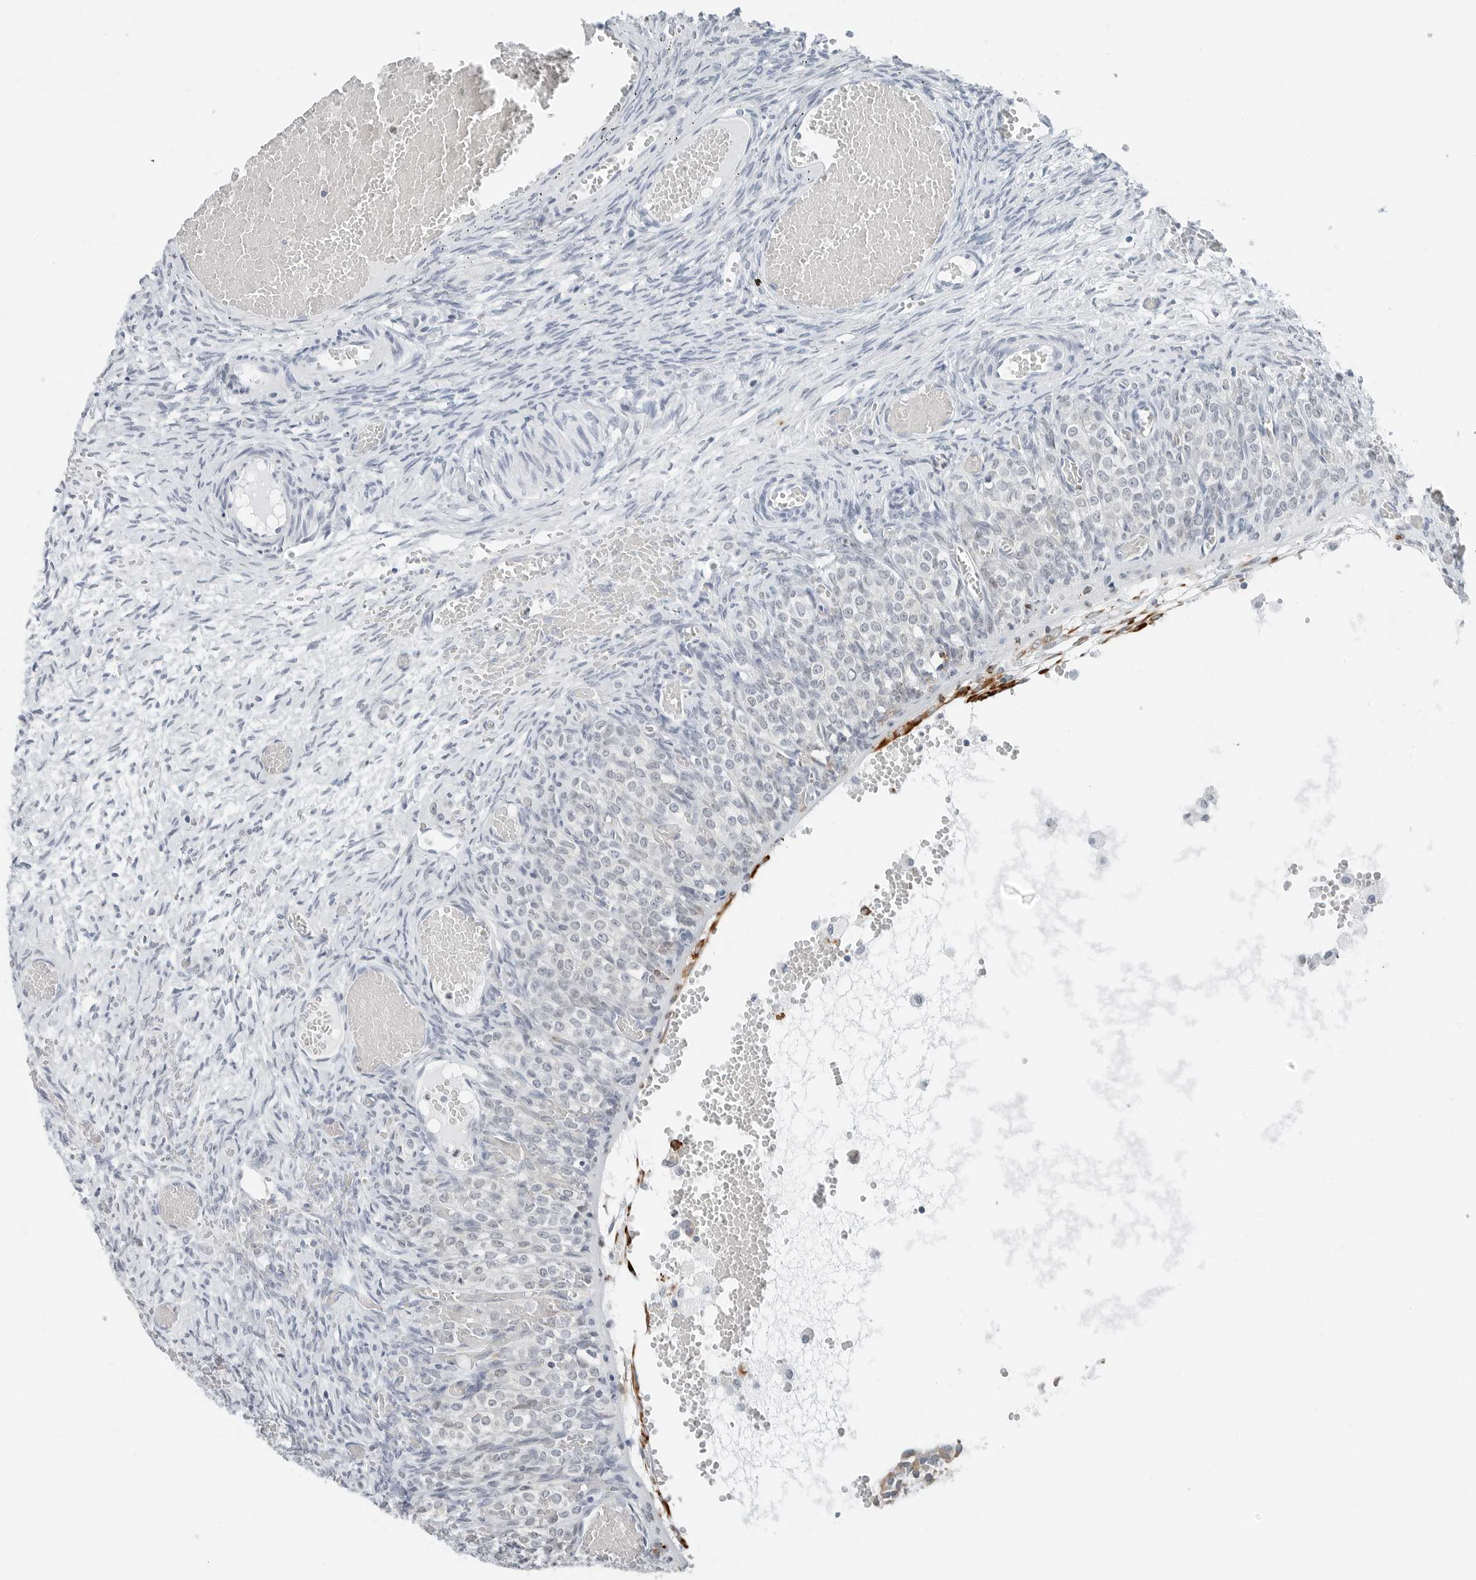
{"staining": {"intensity": "negative", "quantity": "none", "location": "none"}, "tissue": "ovary", "cell_type": "Ovarian stroma cells", "image_type": "normal", "snomed": [{"axis": "morphology", "description": "Adenocarcinoma, NOS"}, {"axis": "topography", "description": "Endometrium"}], "caption": "This is an IHC histopathology image of benign human ovary. There is no expression in ovarian stroma cells.", "gene": "P4HA2", "patient": {"sex": "female", "age": 32}}